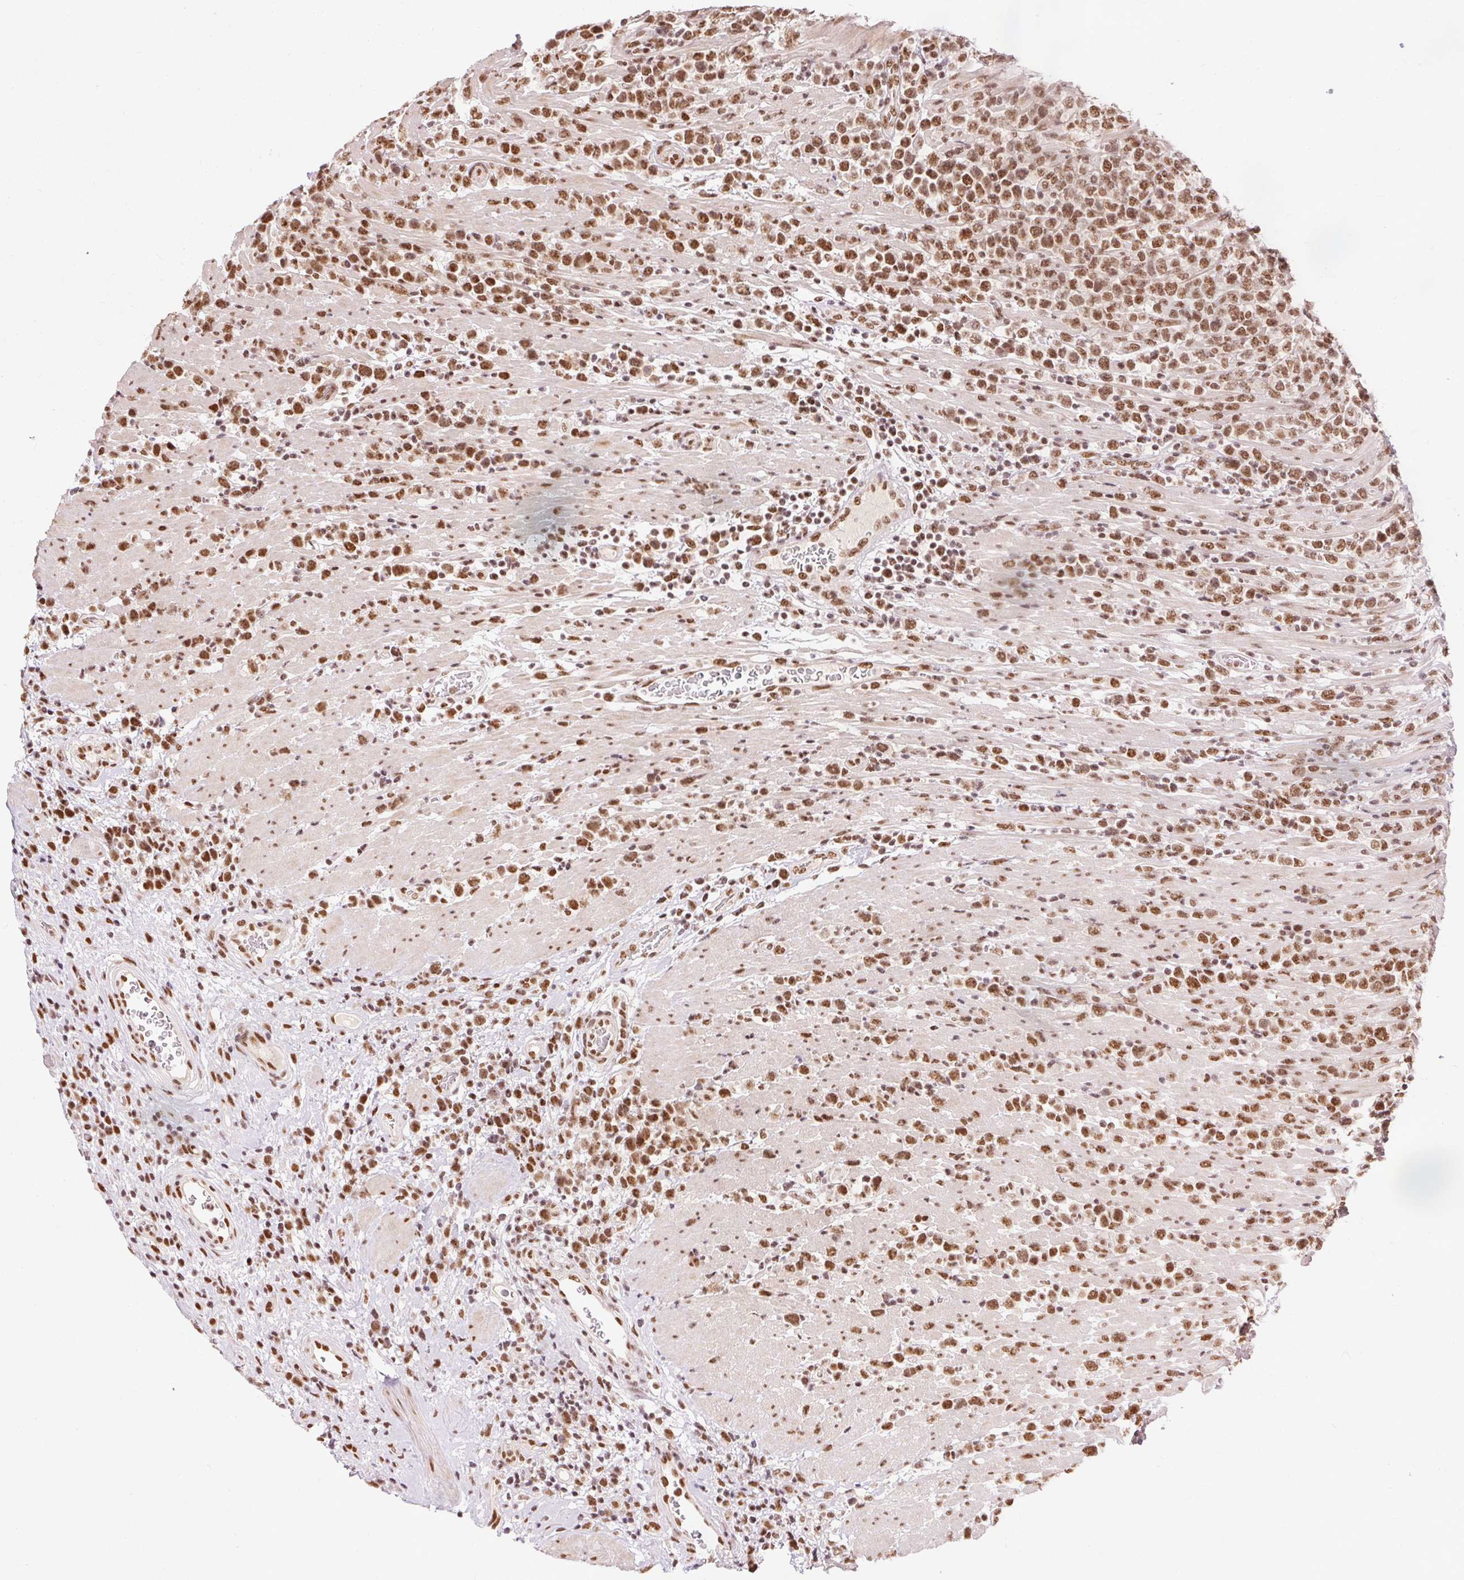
{"staining": {"intensity": "strong", "quantity": ">75%", "location": "nuclear"}, "tissue": "lymphoma", "cell_type": "Tumor cells", "image_type": "cancer", "snomed": [{"axis": "morphology", "description": "Malignant lymphoma, non-Hodgkin's type, High grade"}, {"axis": "topography", "description": "Soft tissue"}], "caption": "Brown immunohistochemical staining in malignant lymphoma, non-Hodgkin's type (high-grade) displays strong nuclear expression in about >75% of tumor cells.", "gene": "ZBTB44", "patient": {"sex": "female", "age": 56}}